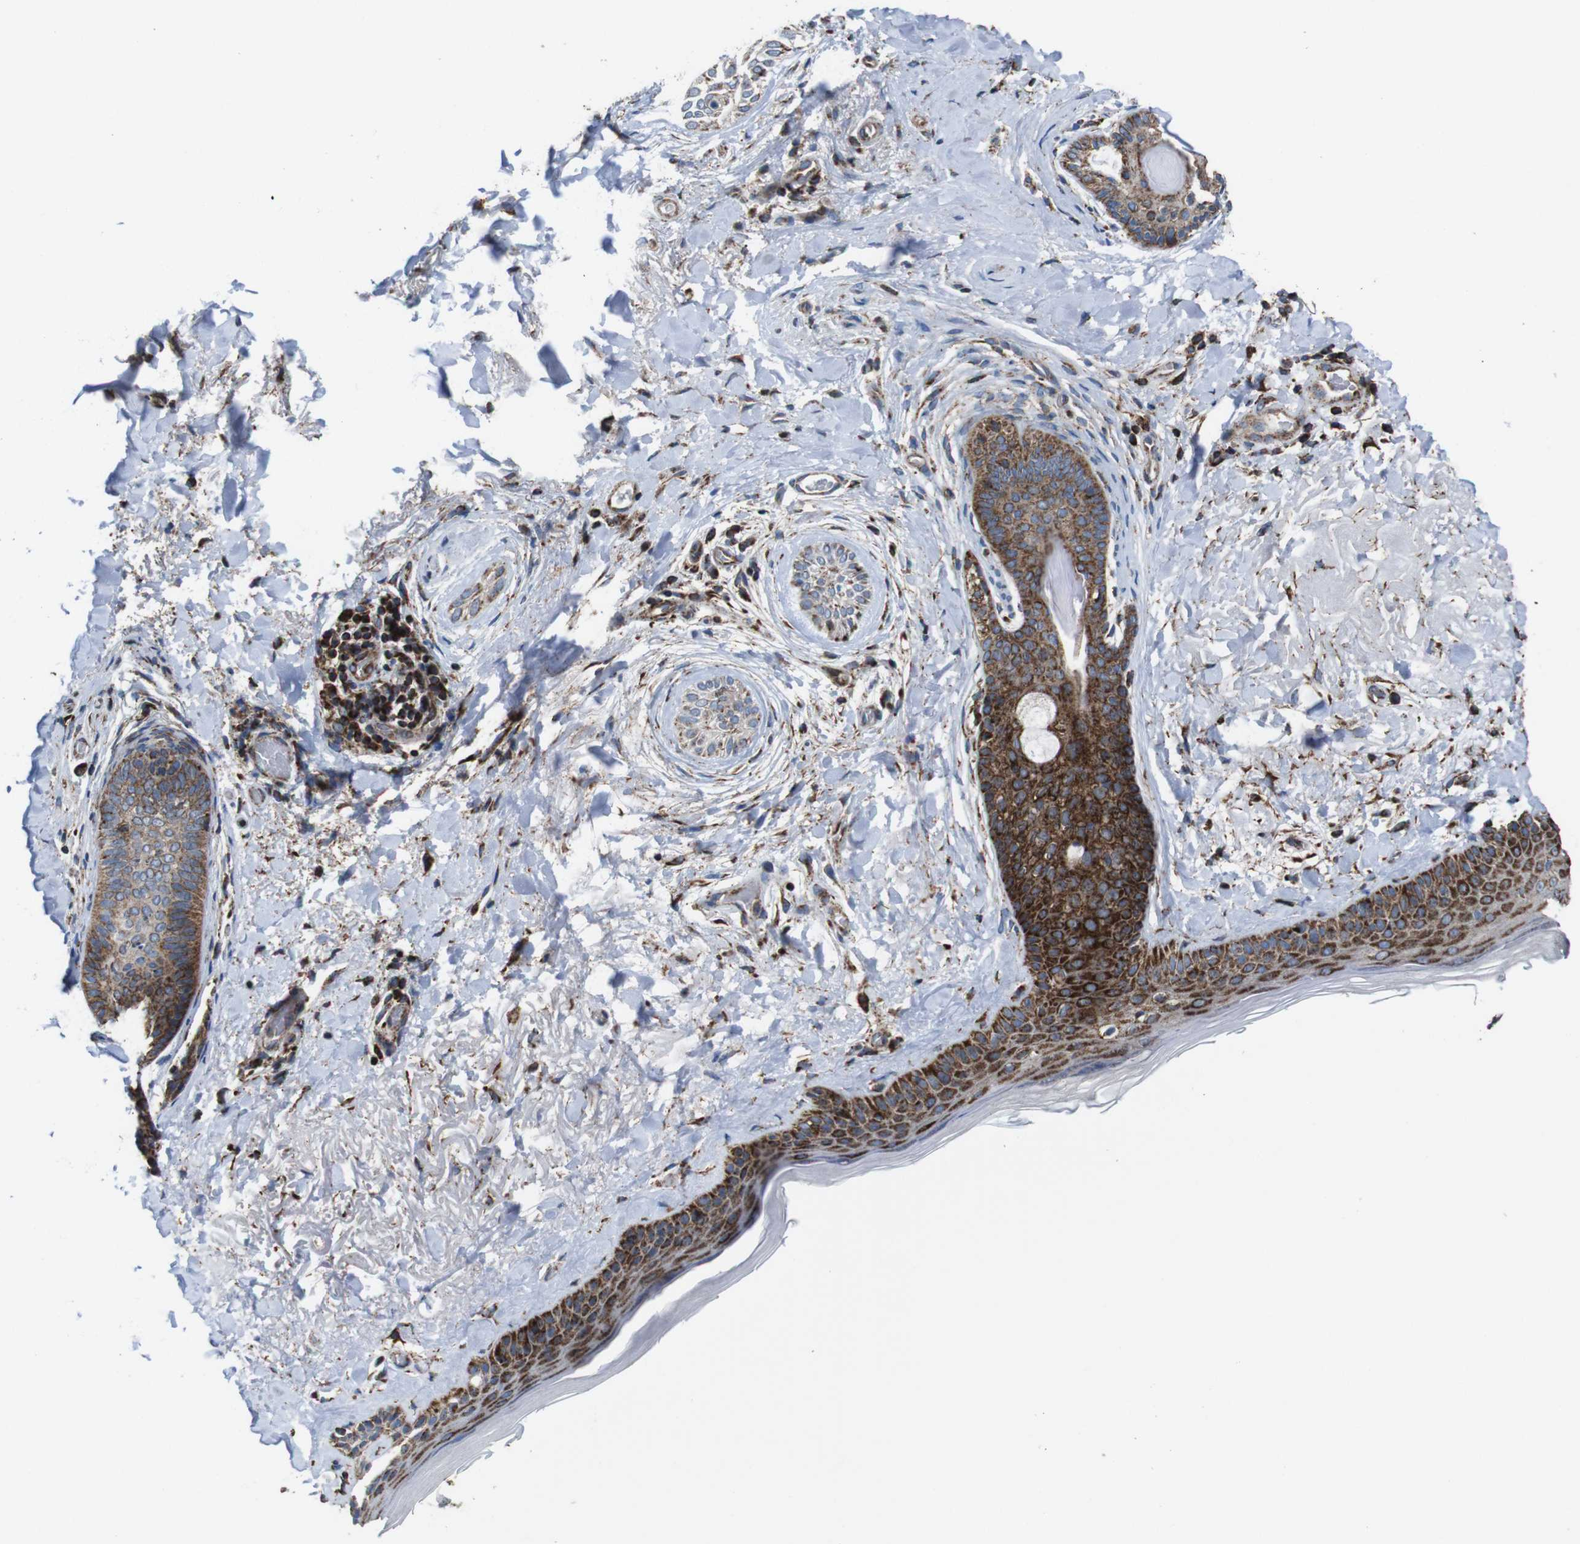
{"staining": {"intensity": "moderate", "quantity": "25%-75%", "location": "cytoplasmic/membranous"}, "tissue": "skin cancer", "cell_type": "Tumor cells", "image_type": "cancer", "snomed": [{"axis": "morphology", "description": "Normal tissue, NOS"}, {"axis": "morphology", "description": "Basal cell carcinoma"}, {"axis": "topography", "description": "Skin"}], "caption": "A brown stain highlights moderate cytoplasmic/membranous staining of a protein in skin cancer (basal cell carcinoma) tumor cells.", "gene": "HK1", "patient": {"sex": "female", "age": 71}}